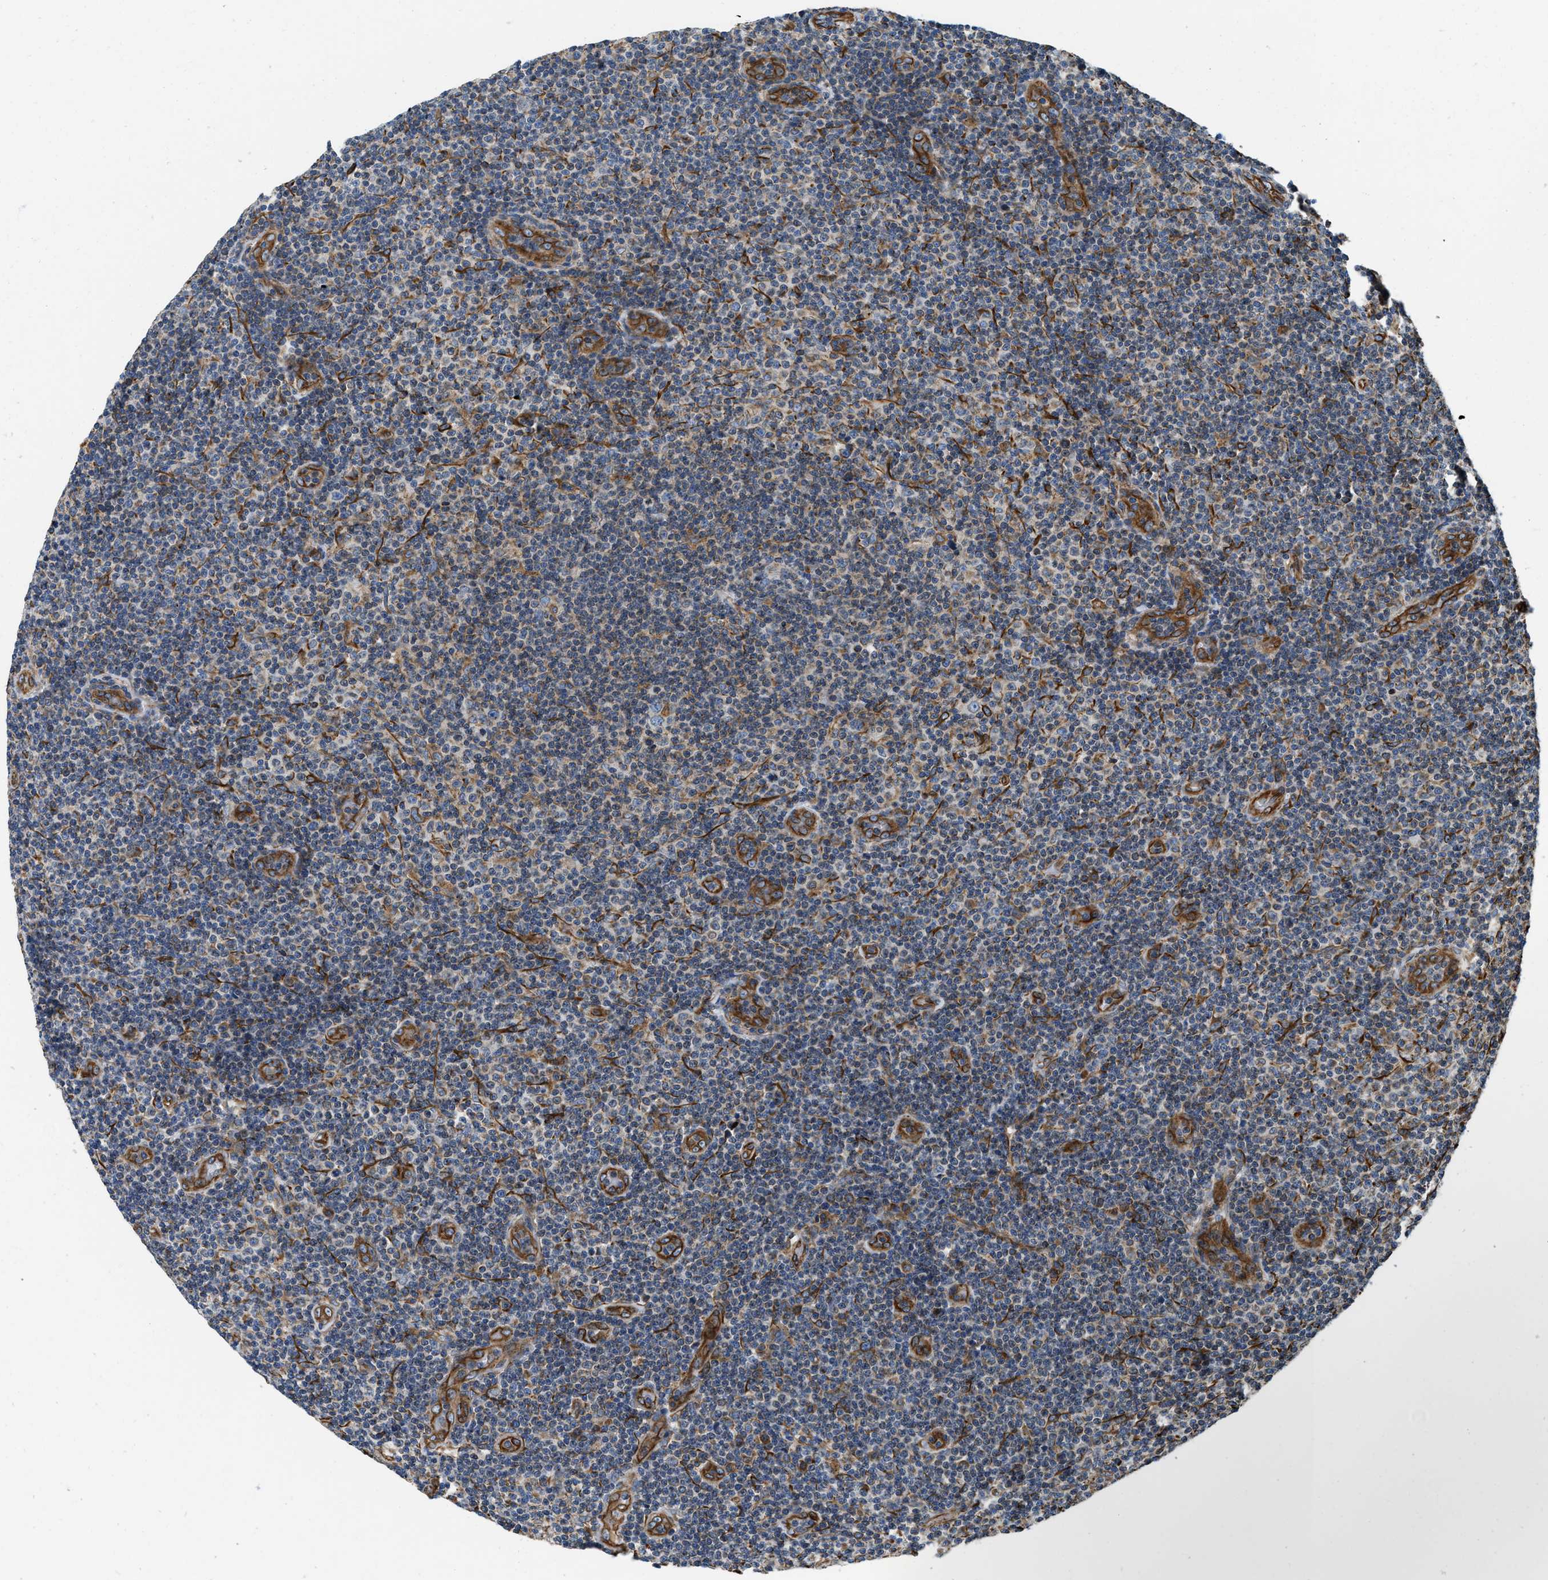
{"staining": {"intensity": "weak", "quantity": "<25%", "location": "cytoplasmic/membranous"}, "tissue": "lymphoma", "cell_type": "Tumor cells", "image_type": "cancer", "snomed": [{"axis": "morphology", "description": "Malignant lymphoma, non-Hodgkin's type, Low grade"}, {"axis": "topography", "description": "Lymph node"}], "caption": "High power microscopy image of an IHC photomicrograph of lymphoma, revealing no significant expression in tumor cells.", "gene": "HSD17B12", "patient": {"sex": "male", "age": 83}}